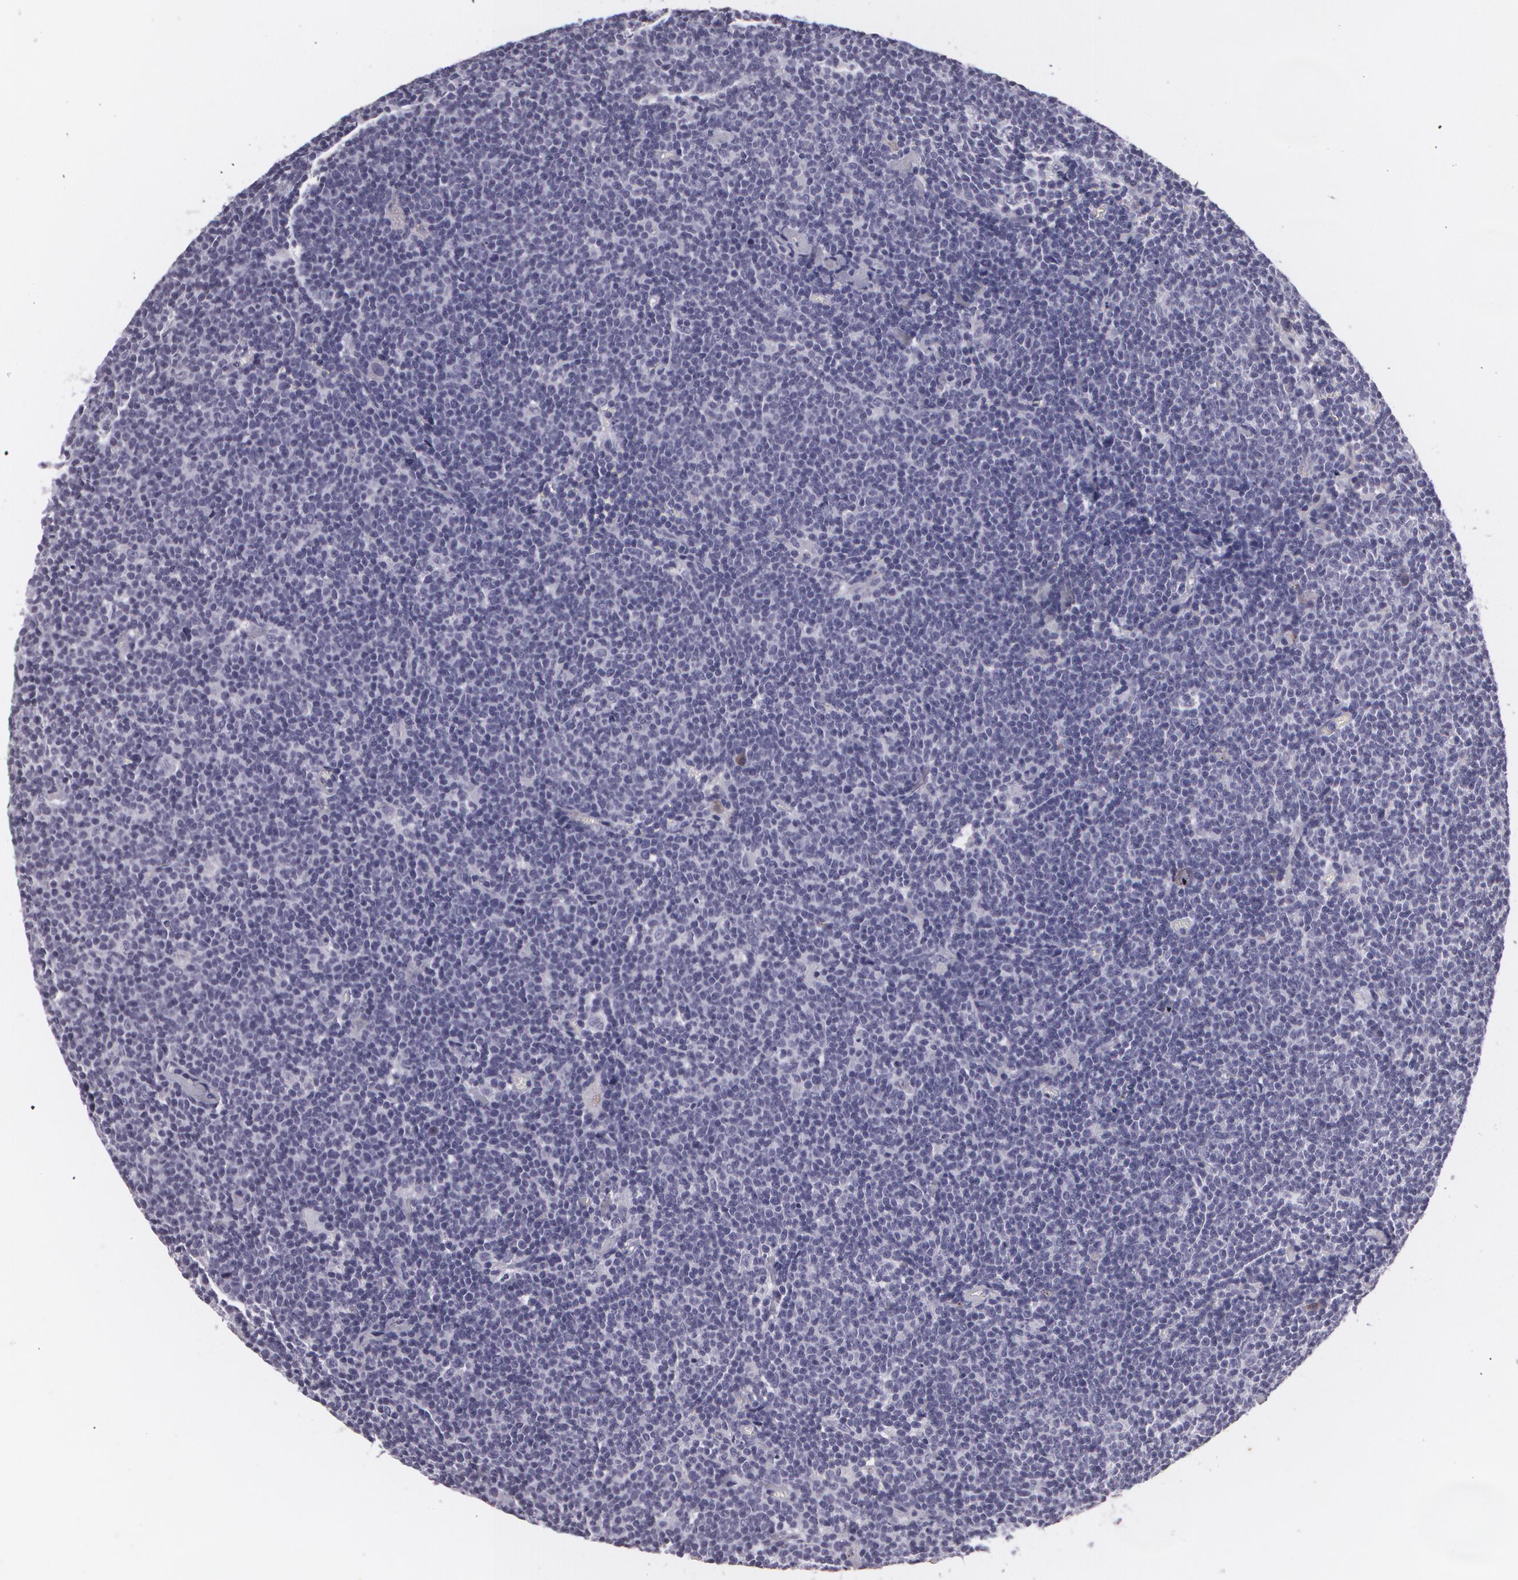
{"staining": {"intensity": "negative", "quantity": "none", "location": "none"}, "tissue": "lymphoma", "cell_type": "Tumor cells", "image_type": "cancer", "snomed": [{"axis": "morphology", "description": "Malignant lymphoma, non-Hodgkin's type, Low grade"}, {"axis": "topography", "description": "Lymph node"}], "caption": "The photomicrograph exhibits no staining of tumor cells in lymphoma.", "gene": "MAP2", "patient": {"sex": "male", "age": 65}}